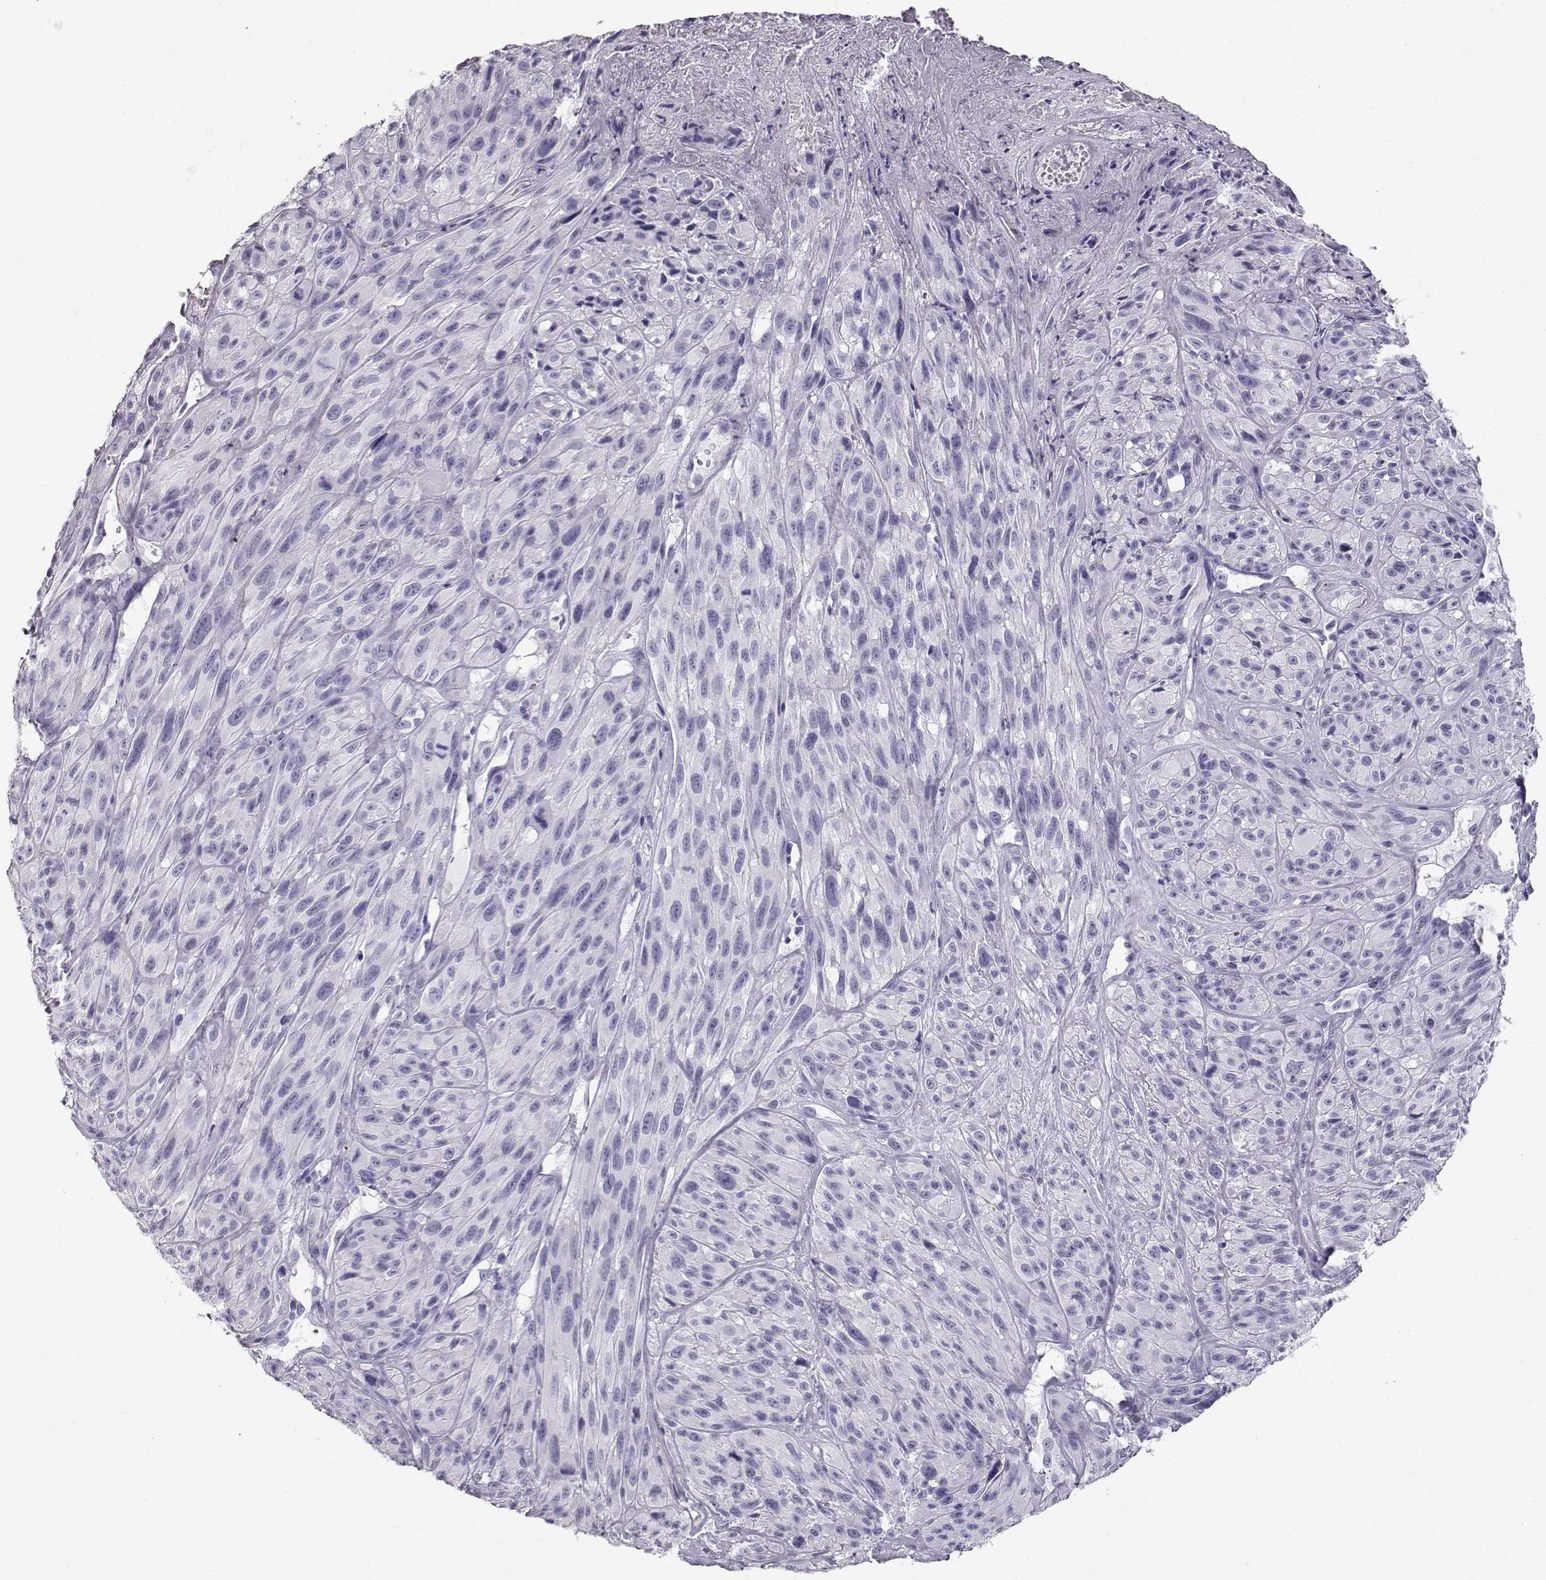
{"staining": {"intensity": "negative", "quantity": "none", "location": "none"}, "tissue": "melanoma", "cell_type": "Tumor cells", "image_type": "cancer", "snomed": [{"axis": "morphology", "description": "Malignant melanoma, NOS"}, {"axis": "topography", "description": "Skin"}], "caption": "DAB (3,3'-diaminobenzidine) immunohistochemical staining of human melanoma demonstrates no significant expression in tumor cells. Brightfield microscopy of IHC stained with DAB (3,3'-diaminobenzidine) (brown) and hematoxylin (blue), captured at high magnification.", "gene": "TKTL1", "patient": {"sex": "male", "age": 51}}